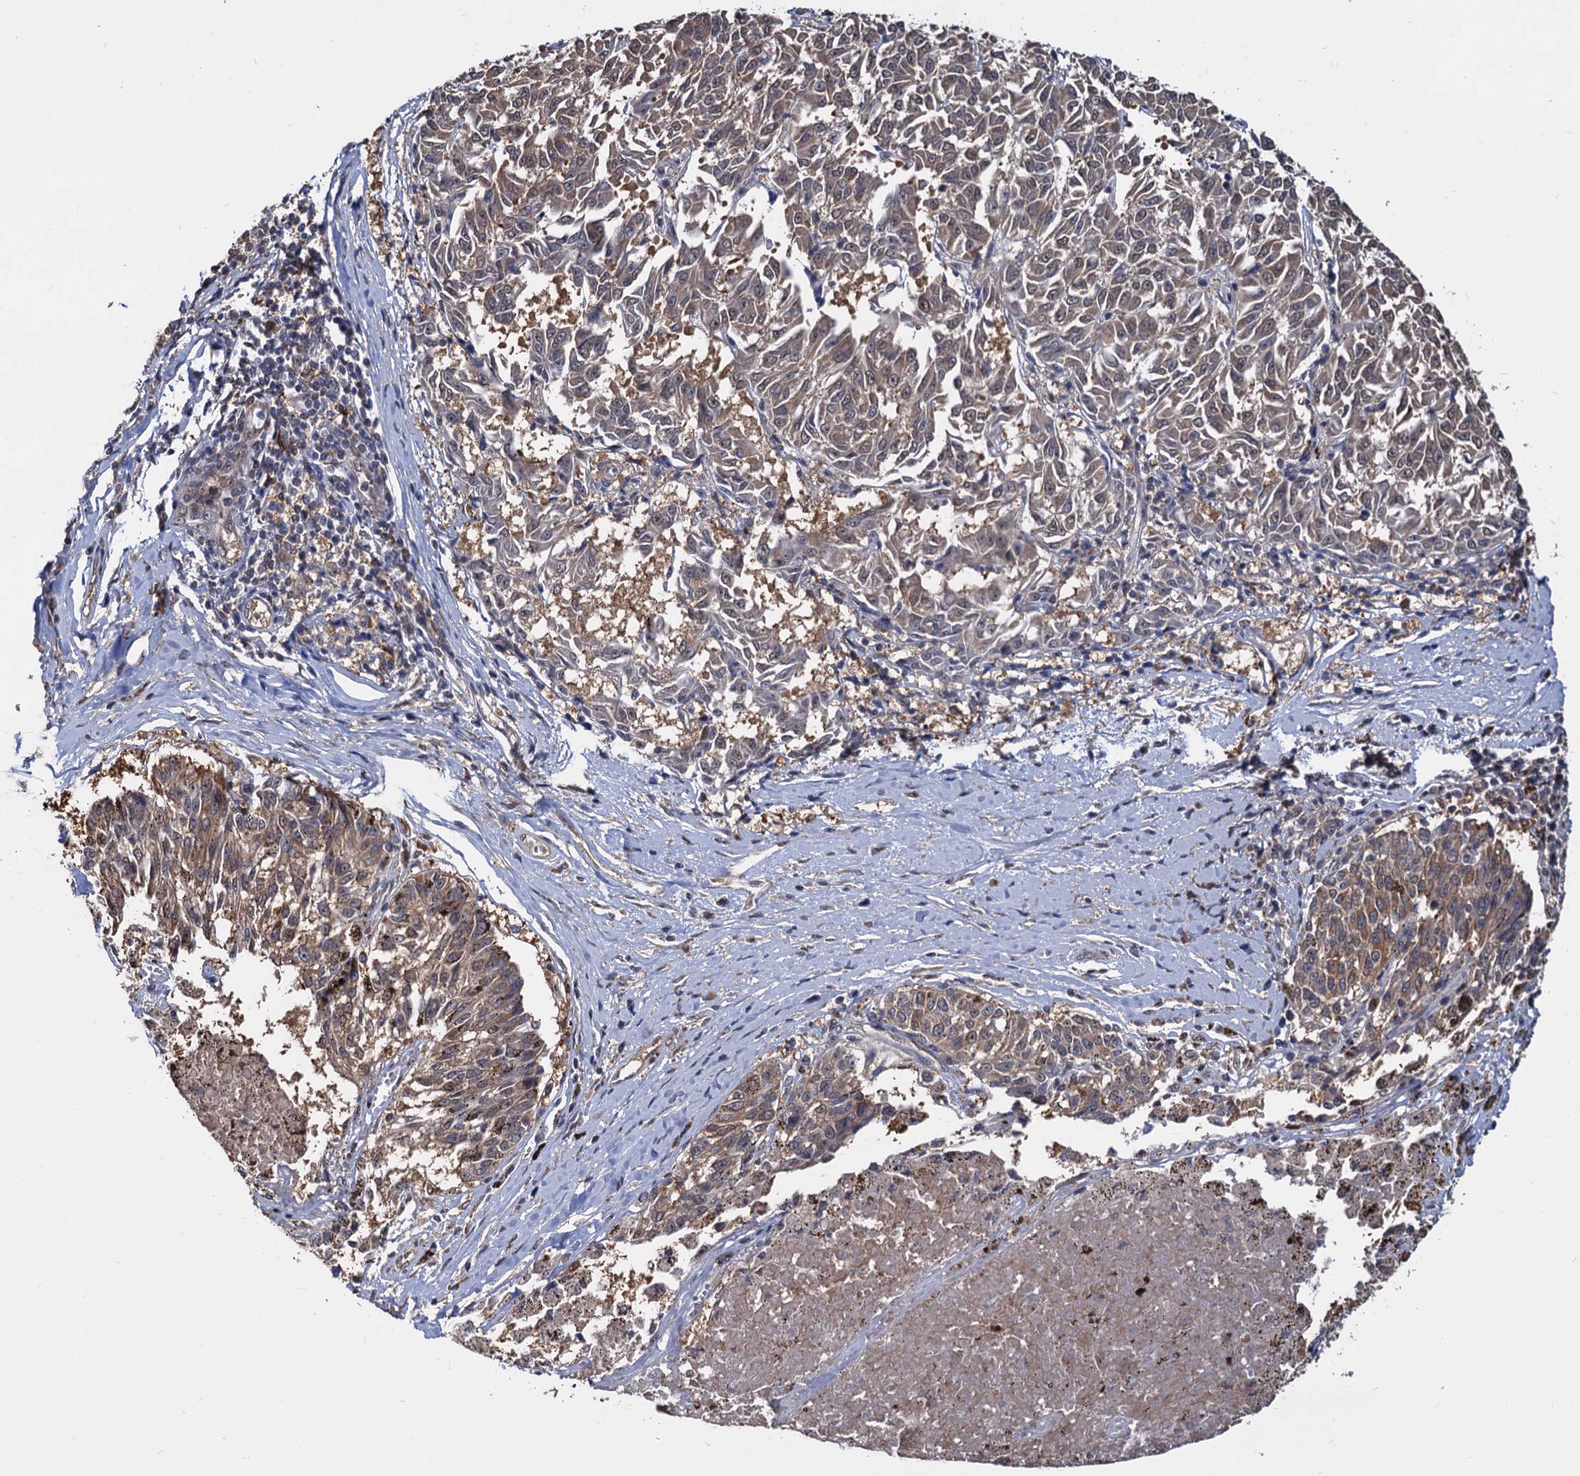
{"staining": {"intensity": "weak", "quantity": "25%-75%", "location": "cytoplasmic/membranous"}, "tissue": "melanoma", "cell_type": "Tumor cells", "image_type": "cancer", "snomed": [{"axis": "morphology", "description": "Malignant melanoma, NOS"}, {"axis": "topography", "description": "Skin"}], "caption": "An image showing weak cytoplasmic/membranous expression in about 25%-75% of tumor cells in melanoma, as visualized by brown immunohistochemical staining.", "gene": "PSMD4", "patient": {"sex": "female", "age": 72}}